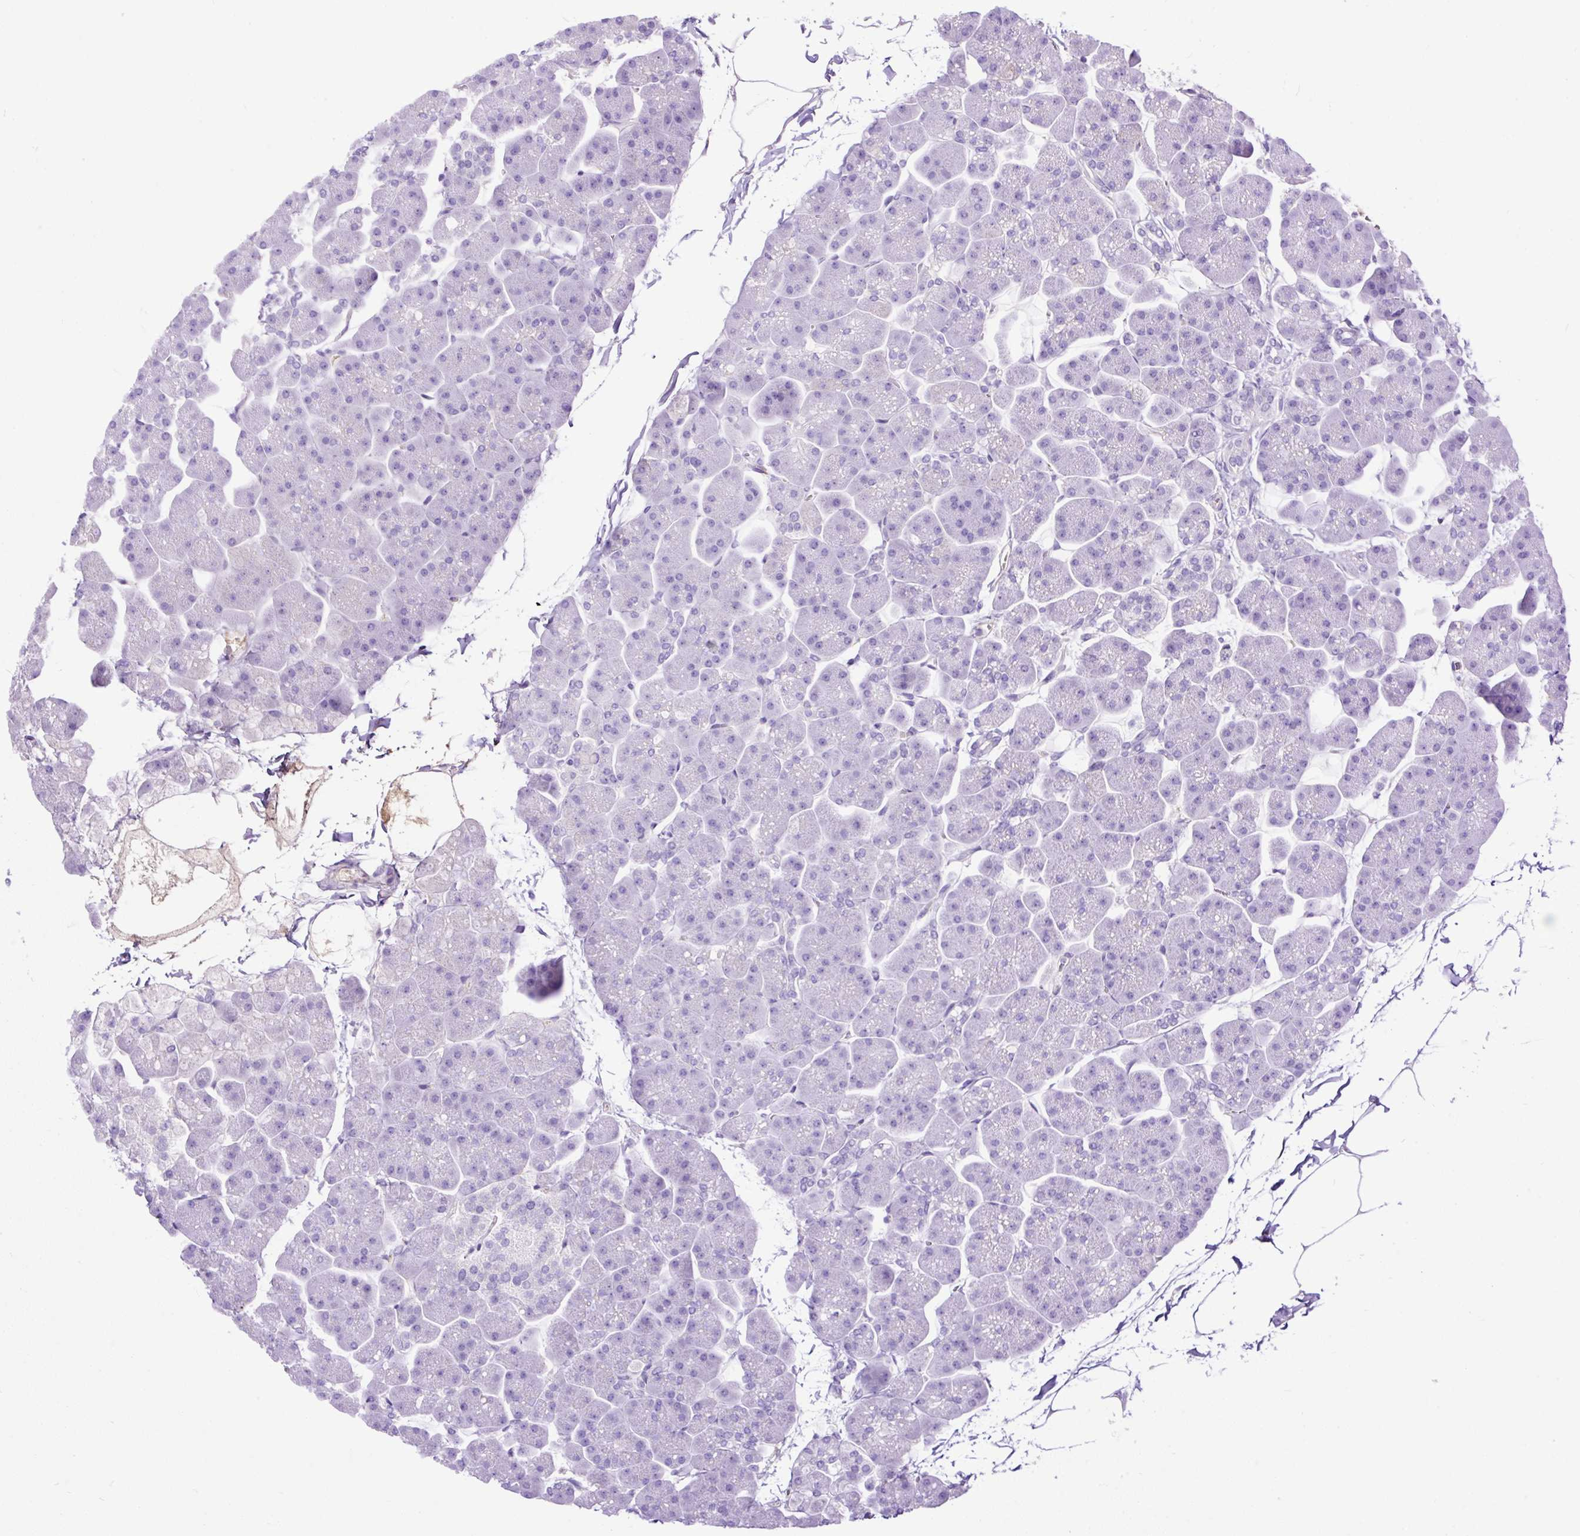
{"staining": {"intensity": "moderate", "quantity": "<25%", "location": "cytoplasmic/membranous"}, "tissue": "pancreas", "cell_type": "Exocrine glandular cells", "image_type": "normal", "snomed": [{"axis": "morphology", "description": "Normal tissue, NOS"}, {"axis": "topography", "description": "Pancreas"}], "caption": "This is a photomicrograph of IHC staining of benign pancreas, which shows moderate expression in the cytoplasmic/membranous of exocrine glandular cells.", "gene": "CLEC3B", "patient": {"sex": "male", "age": 35}}